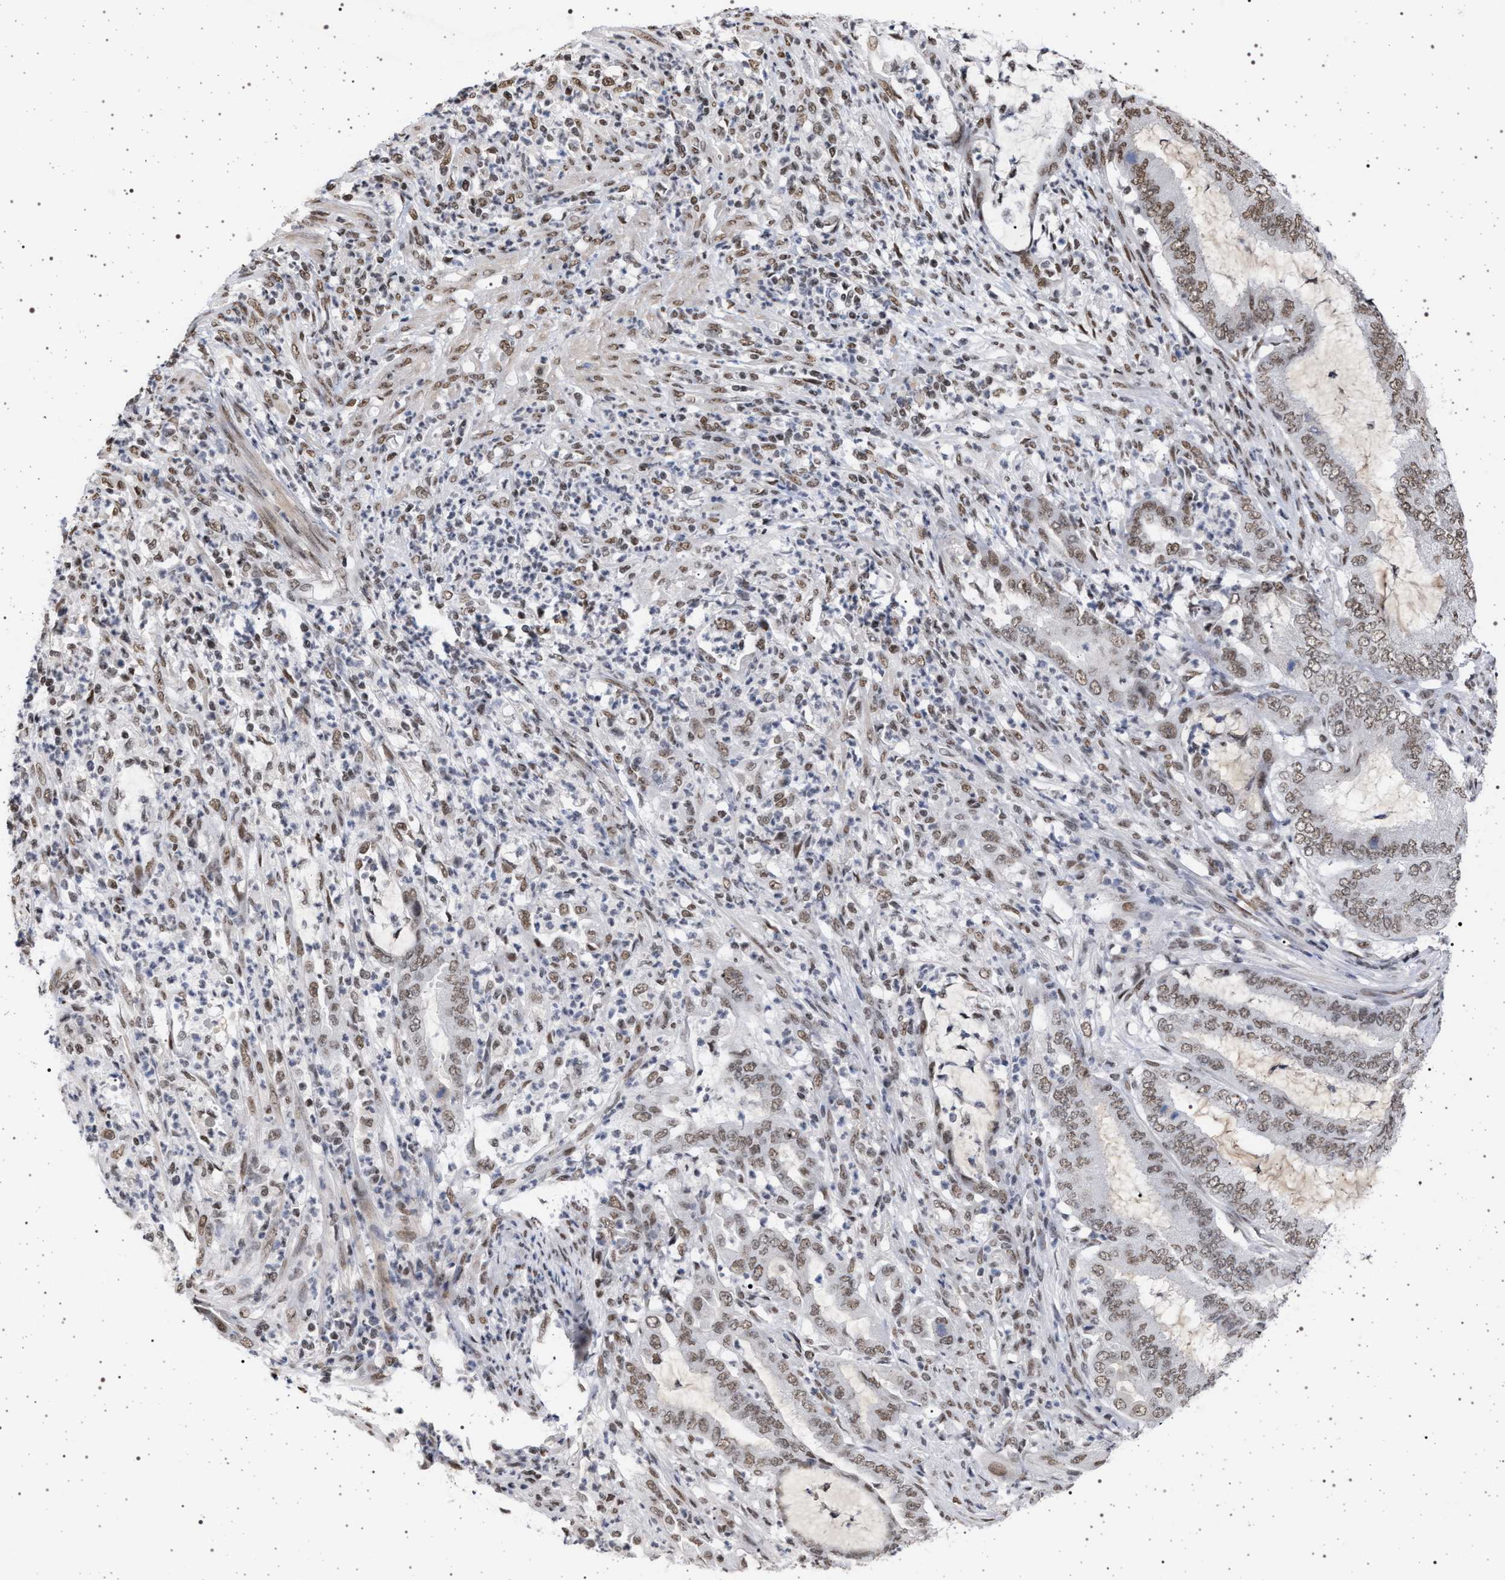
{"staining": {"intensity": "moderate", "quantity": ">75%", "location": "nuclear"}, "tissue": "endometrial cancer", "cell_type": "Tumor cells", "image_type": "cancer", "snomed": [{"axis": "morphology", "description": "Adenocarcinoma, NOS"}, {"axis": "topography", "description": "Endometrium"}], "caption": "Moderate nuclear protein positivity is seen in about >75% of tumor cells in endometrial adenocarcinoma. (Stains: DAB (3,3'-diaminobenzidine) in brown, nuclei in blue, Microscopy: brightfield microscopy at high magnification).", "gene": "PHF12", "patient": {"sex": "female", "age": 51}}